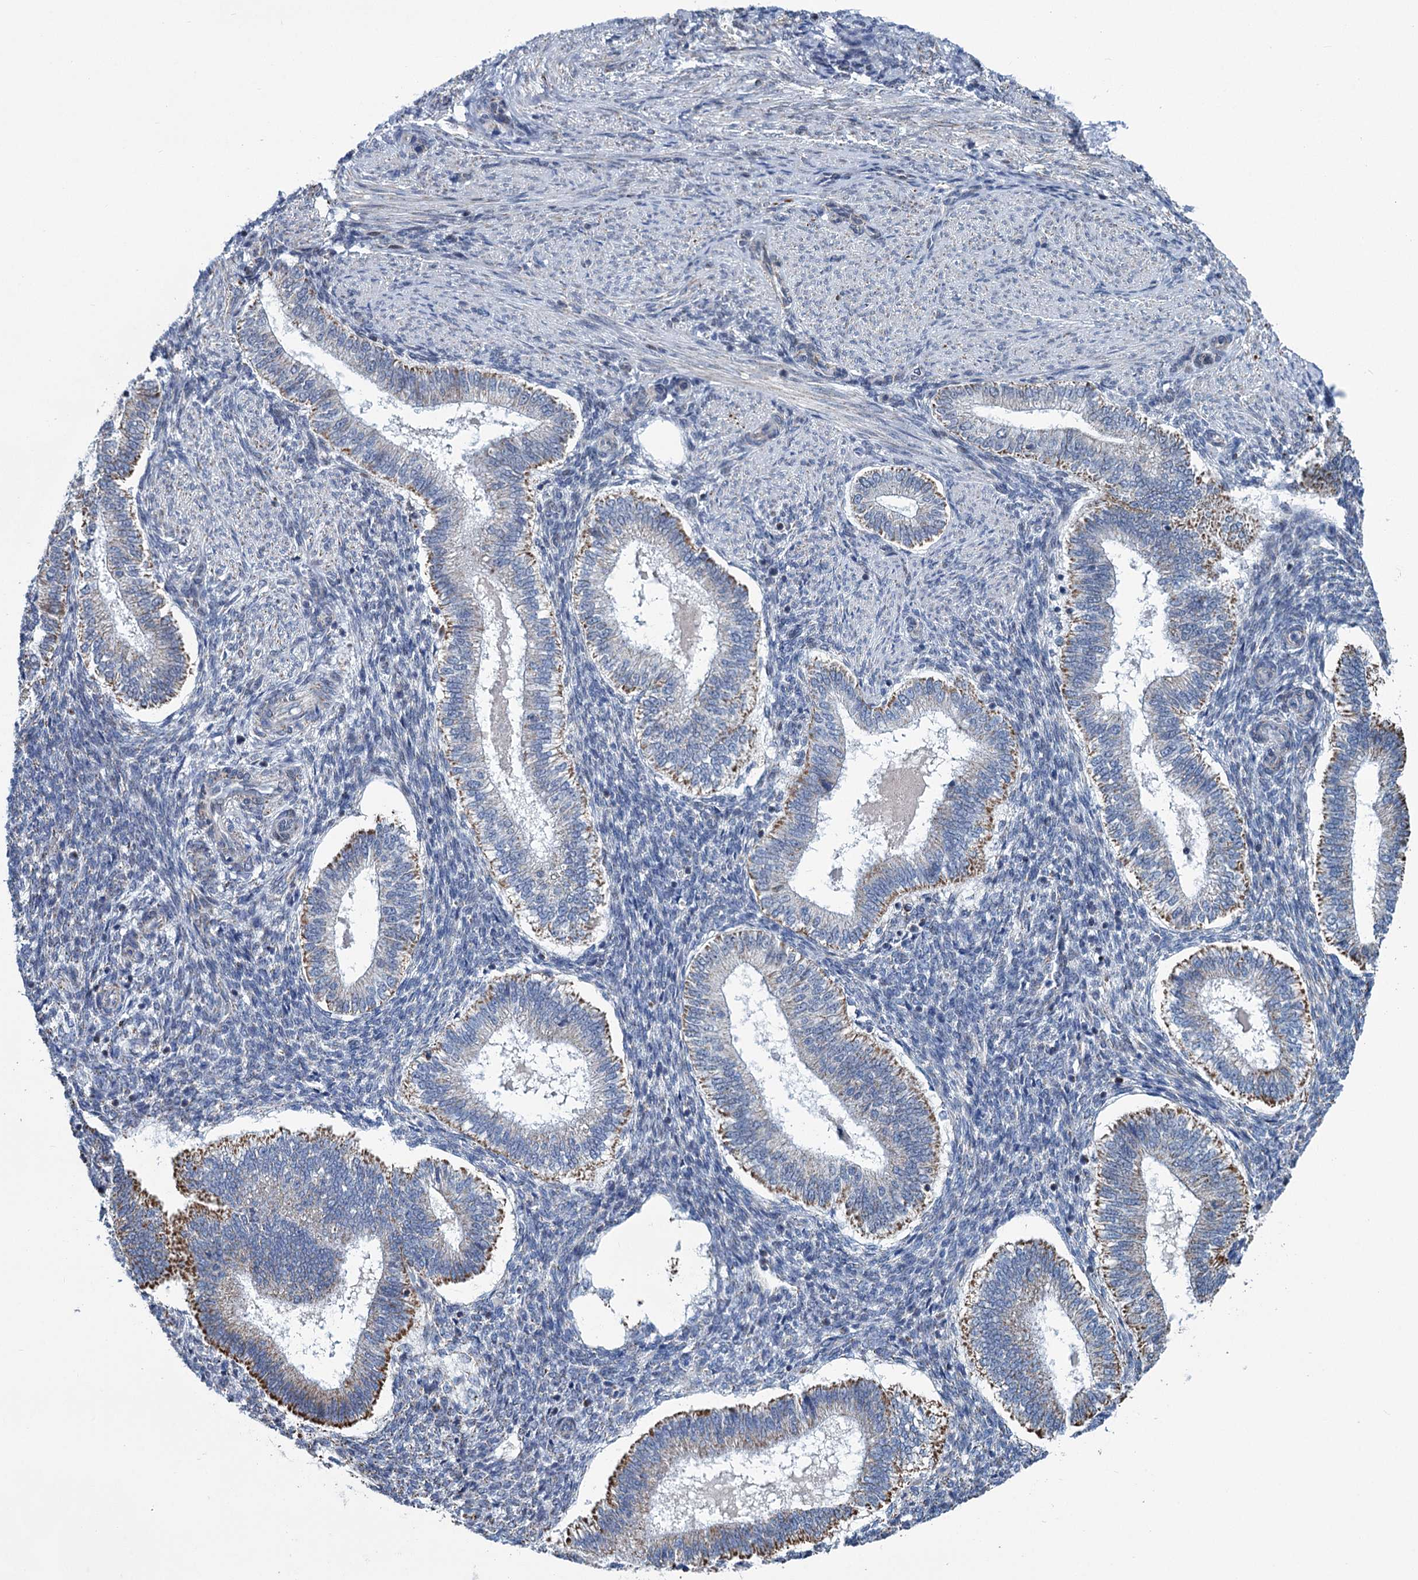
{"staining": {"intensity": "weak", "quantity": "25%-75%", "location": "nuclear"}, "tissue": "endometrium", "cell_type": "Cells in endometrial stroma", "image_type": "normal", "snomed": [{"axis": "morphology", "description": "Normal tissue, NOS"}, {"axis": "topography", "description": "Endometrium"}], "caption": "This is a photomicrograph of immunohistochemistry (IHC) staining of benign endometrium, which shows weak expression in the nuclear of cells in endometrial stroma.", "gene": "MORN3", "patient": {"sex": "female", "age": 25}}